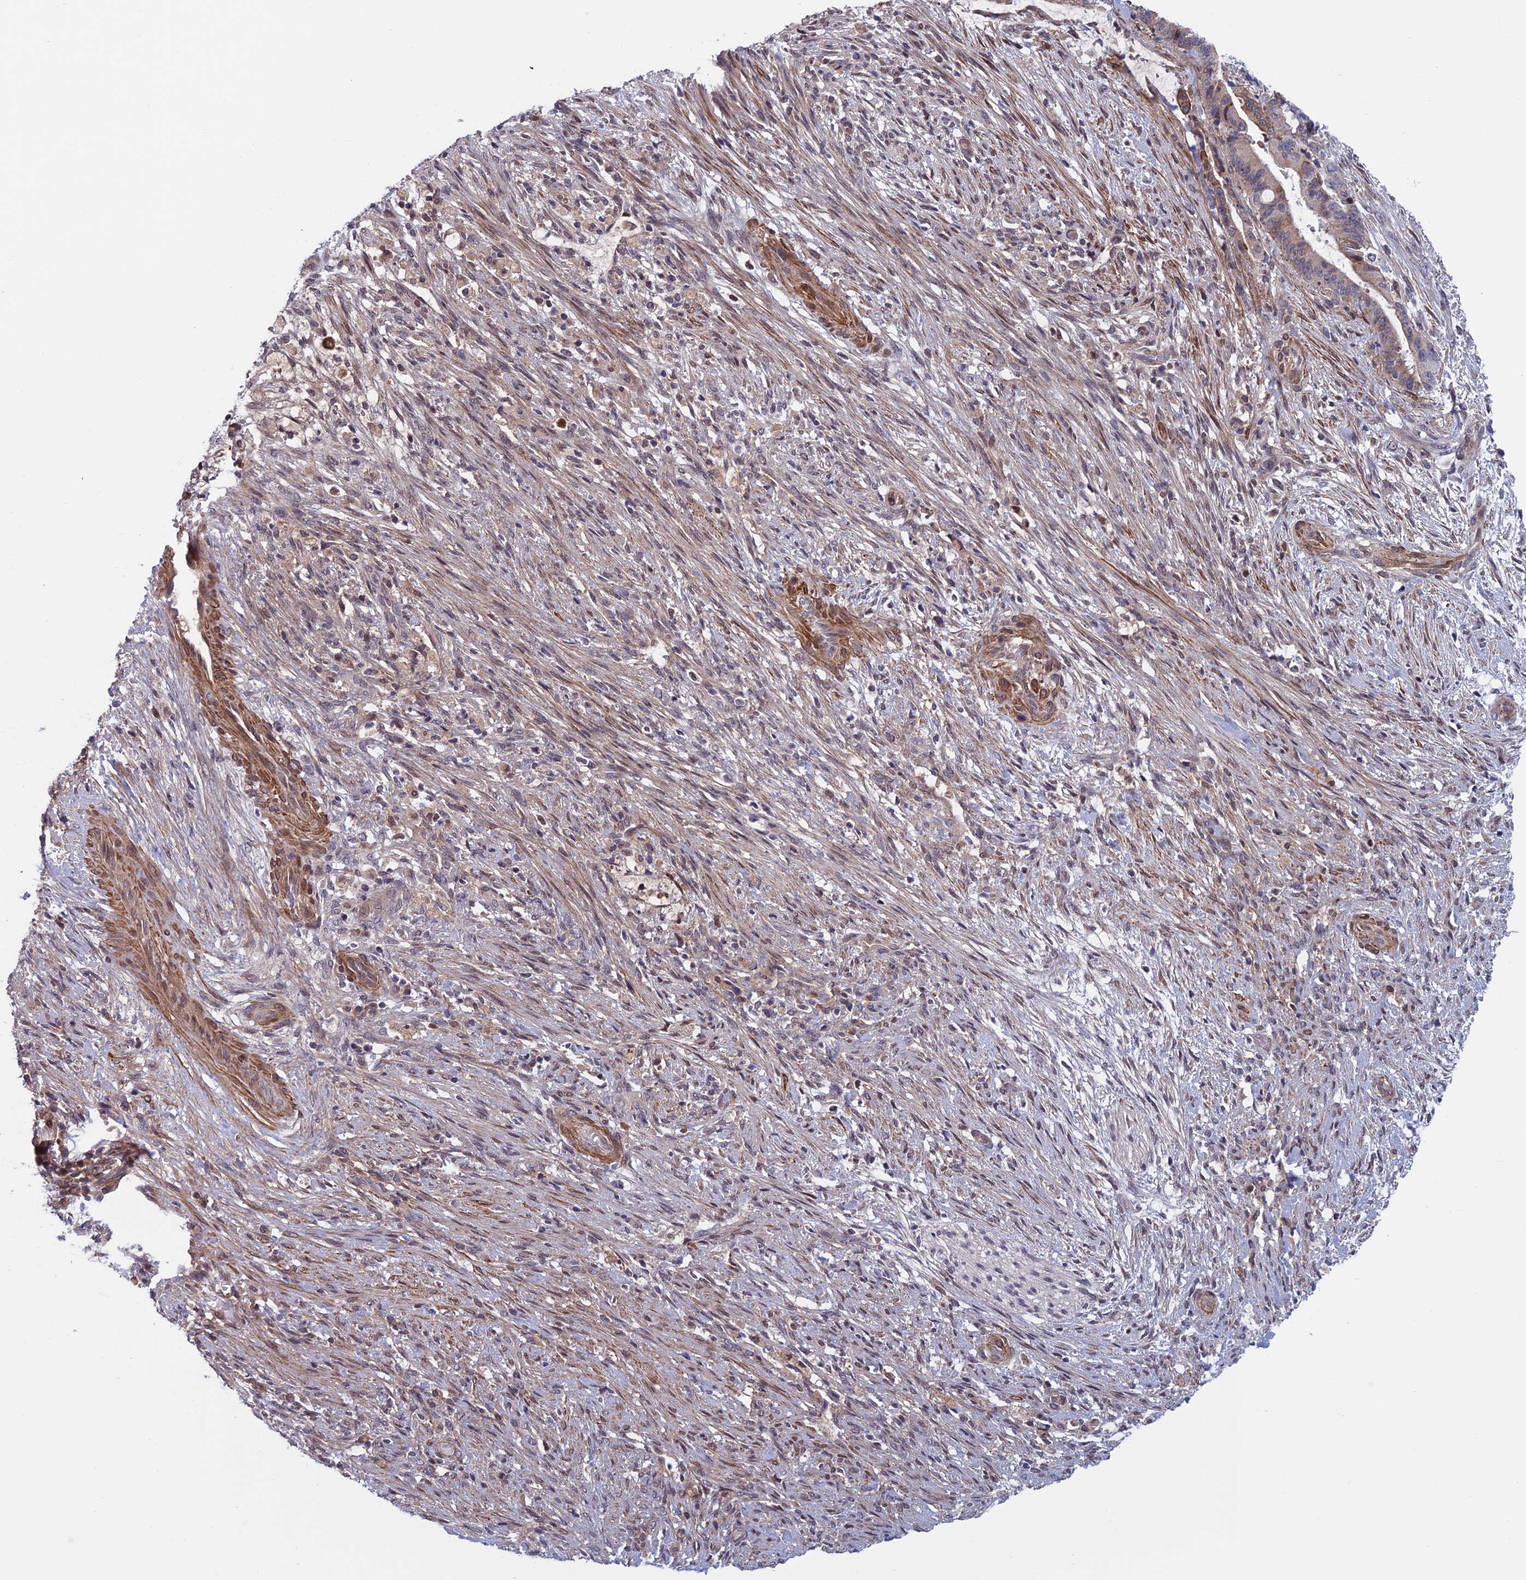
{"staining": {"intensity": "negative", "quantity": "none", "location": "none"}, "tissue": "liver cancer", "cell_type": "Tumor cells", "image_type": "cancer", "snomed": [{"axis": "morphology", "description": "Normal tissue, NOS"}, {"axis": "morphology", "description": "Cholangiocarcinoma"}, {"axis": "topography", "description": "Liver"}, {"axis": "topography", "description": "Peripheral nerve tissue"}], "caption": "Immunohistochemistry (IHC) of cholangiocarcinoma (liver) exhibits no expression in tumor cells. (Brightfield microscopy of DAB (3,3'-diaminobenzidine) immunohistochemistry at high magnification).", "gene": "FADS1", "patient": {"sex": "female", "age": 73}}